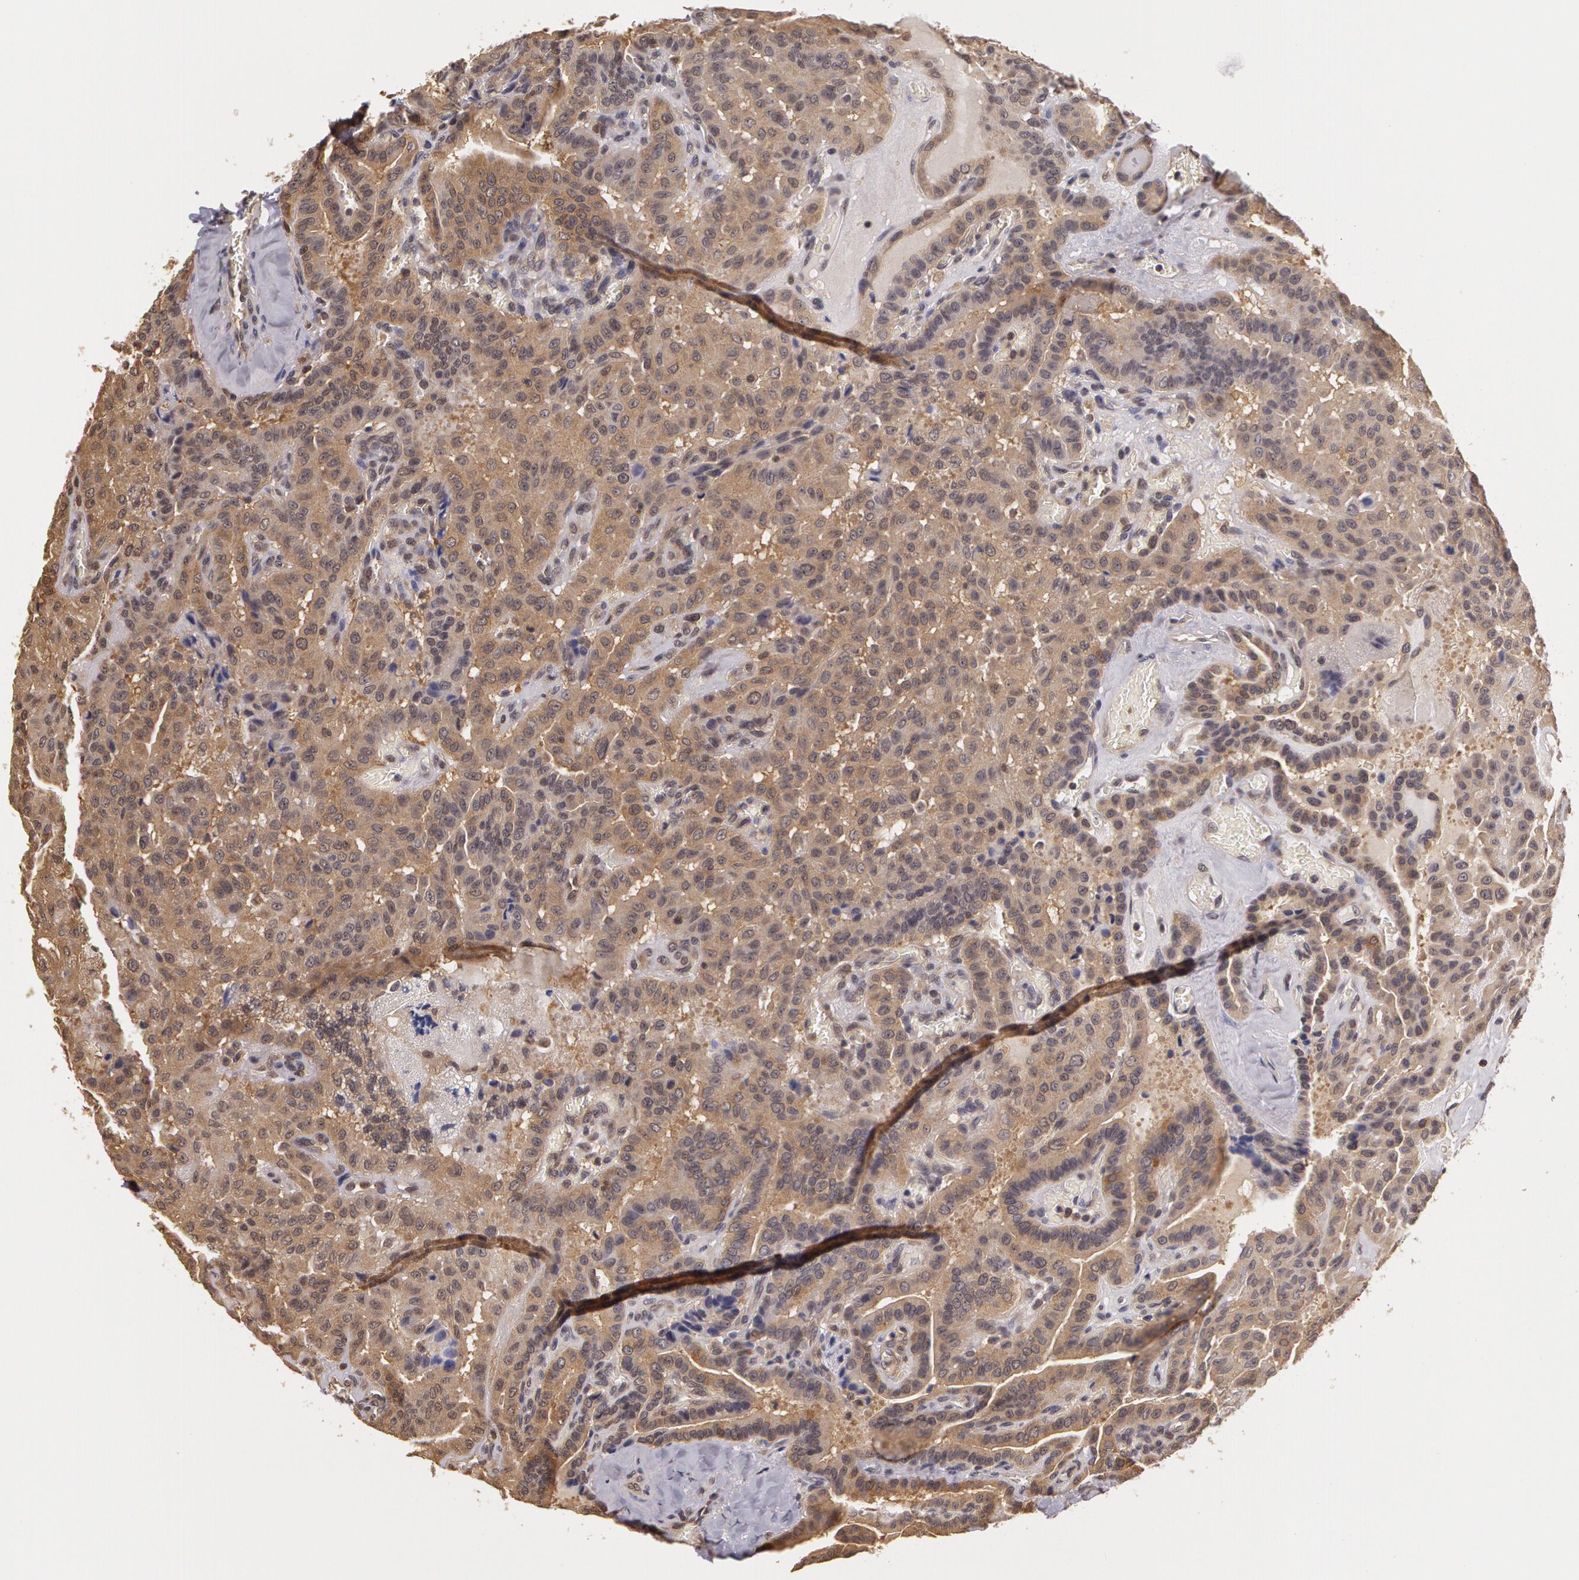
{"staining": {"intensity": "weak", "quantity": ">75%", "location": "cytoplasmic/membranous"}, "tissue": "thyroid cancer", "cell_type": "Tumor cells", "image_type": "cancer", "snomed": [{"axis": "morphology", "description": "Papillary adenocarcinoma, NOS"}, {"axis": "topography", "description": "Thyroid gland"}], "caption": "Weak cytoplasmic/membranous protein positivity is identified in about >75% of tumor cells in thyroid cancer (papillary adenocarcinoma).", "gene": "AHSA1", "patient": {"sex": "male", "age": 87}}